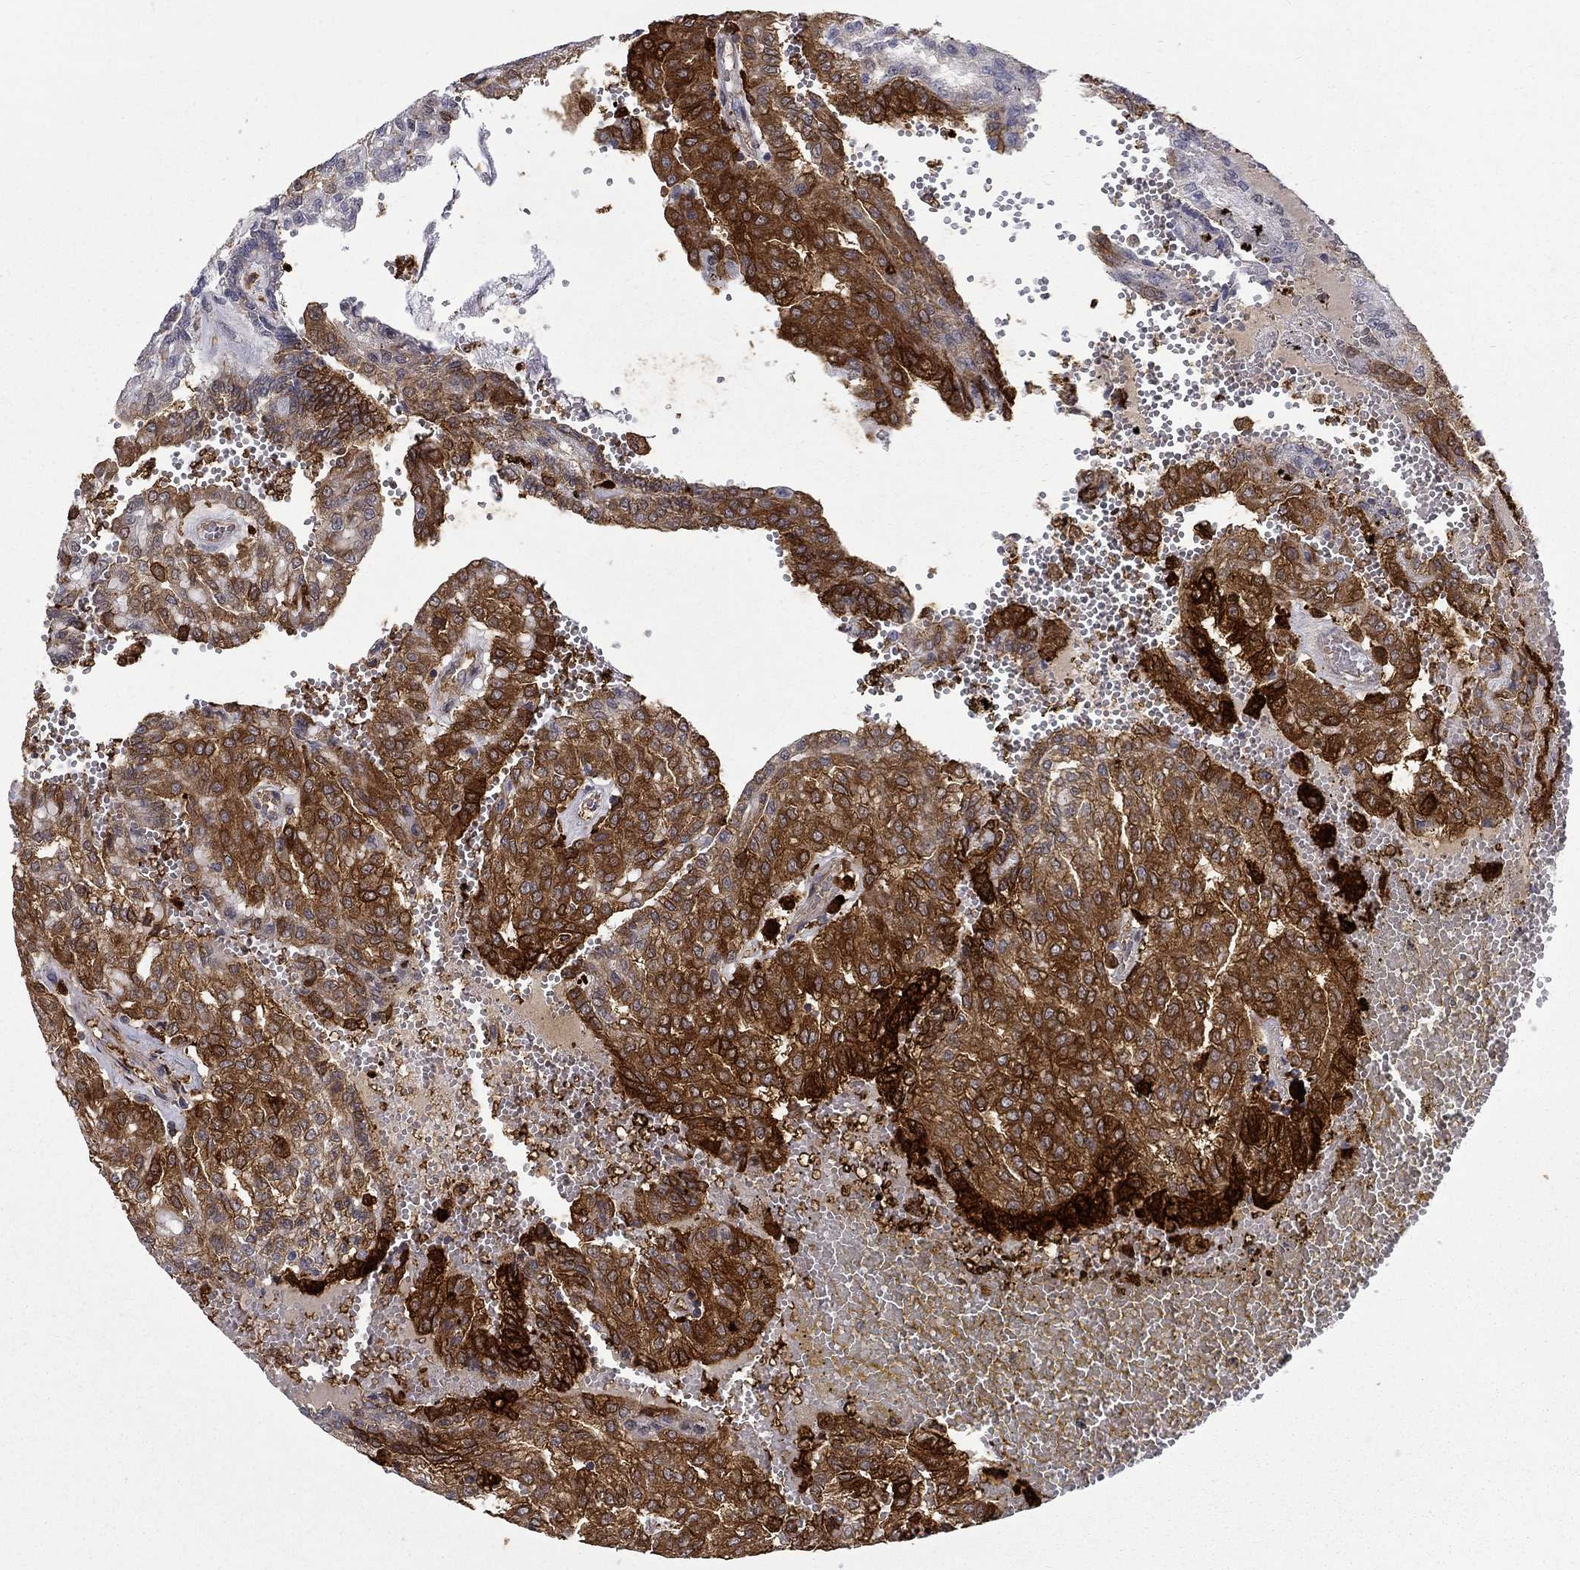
{"staining": {"intensity": "strong", "quantity": "25%-75%", "location": "cytoplasmic/membranous"}, "tissue": "renal cancer", "cell_type": "Tumor cells", "image_type": "cancer", "snomed": [{"axis": "morphology", "description": "Adenocarcinoma, NOS"}, {"axis": "topography", "description": "Kidney"}], "caption": "IHC (DAB) staining of human renal cancer demonstrates strong cytoplasmic/membranous protein expression in approximately 25%-75% of tumor cells.", "gene": "PCBP3", "patient": {"sex": "male", "age": 63}}